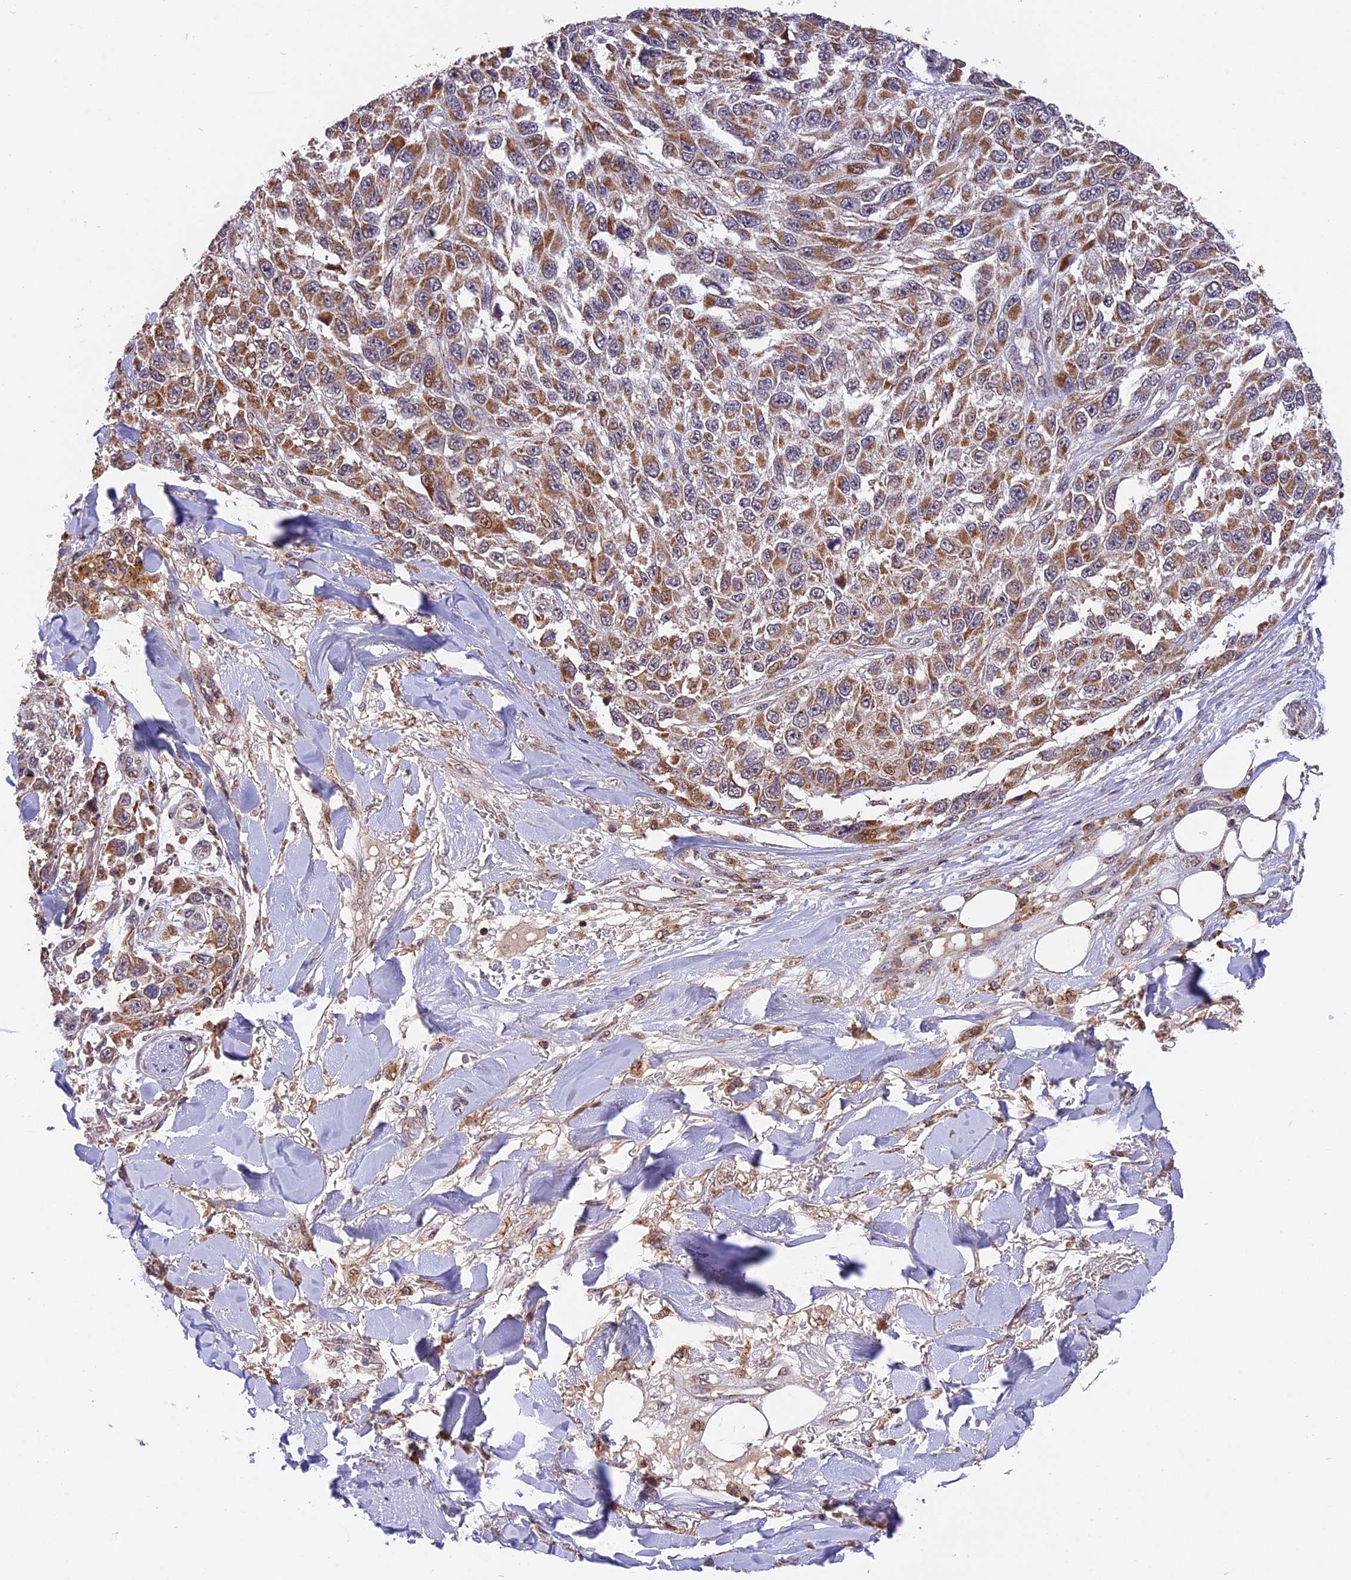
{"staining": {"intensity": "moderate", "quantity": ">75%", "location": "cytoplasmic/membranous,nuclear"}, "tissue": "melanoma", "cell_type": "Tumor cells", "image_type": "cancer", "snomed": [{"axis": "morphology", "description": "Normal tissue, NOS"}, {"axis": "morphology", "description": "Malignant melanoma, NOS"}, {"axis": "topography", "description": "Skin"}], "caption": "Malignant melanoma stained with a protein marker exhibits moderate staining in tumor cells.", "gene": "RERGL", "patient": {"sex": "female", "age": 96}}